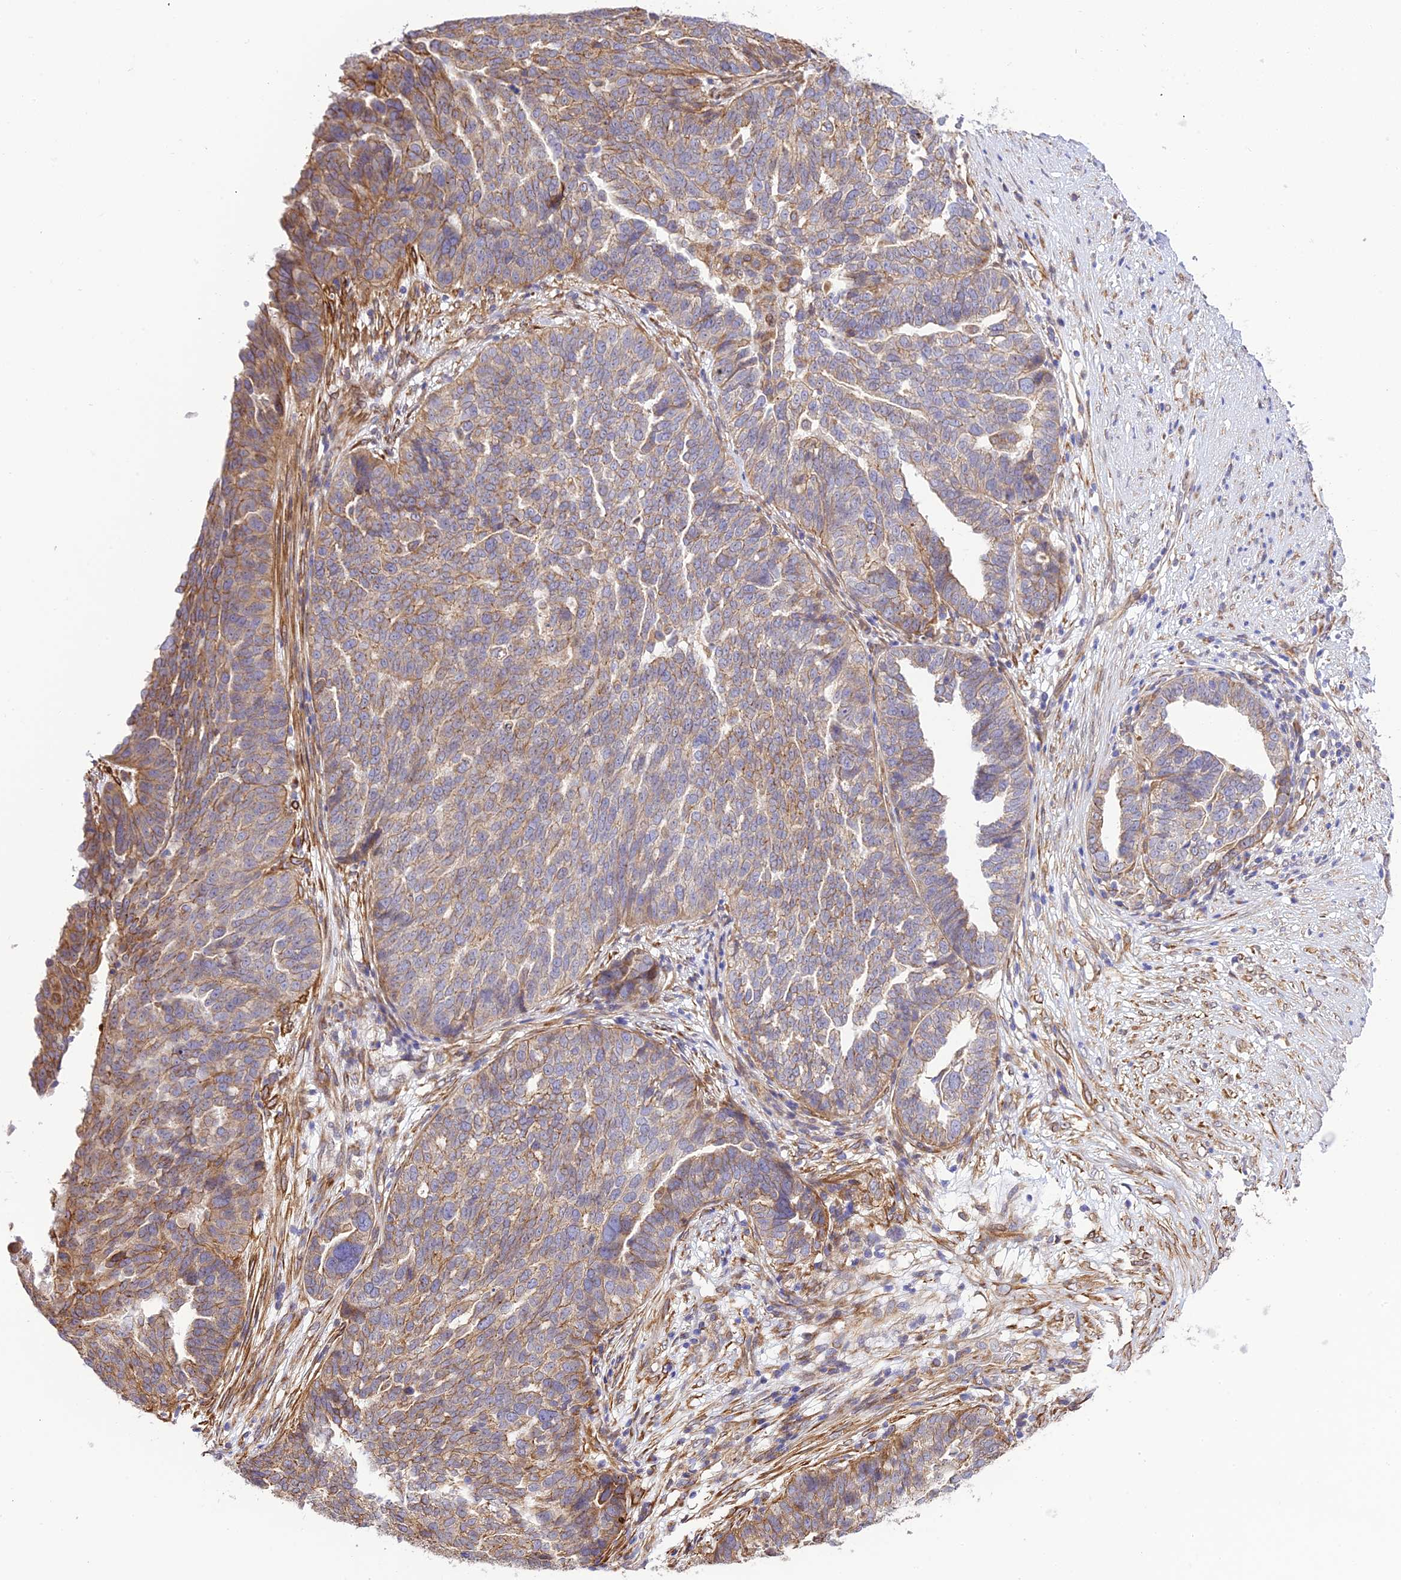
{"staining": {"intensity": "moderate", "quantity": "25%-75%", "location": "cytoplasmic/membranous"}, "tissue": "ovarian cancer", "cell_type": "Tumor cells", "image_type": "cancer", "snomed": [{"axis": "morphology", "description": "Cystadenocarcinoma, serous, NOS"}, {"axis": "topography", "description": "Ovary"}], "caption": "A high-resolution micrograph shows immunohistochemistry staining of ovarian cancer (serous cystadenocarcinoma), which displays moderate cytoplasmic/membranous expression in about 25%-75% of tumor cells.", "gene": "EXOC3L4", "patient": {"sex": "female", "age": 59}}